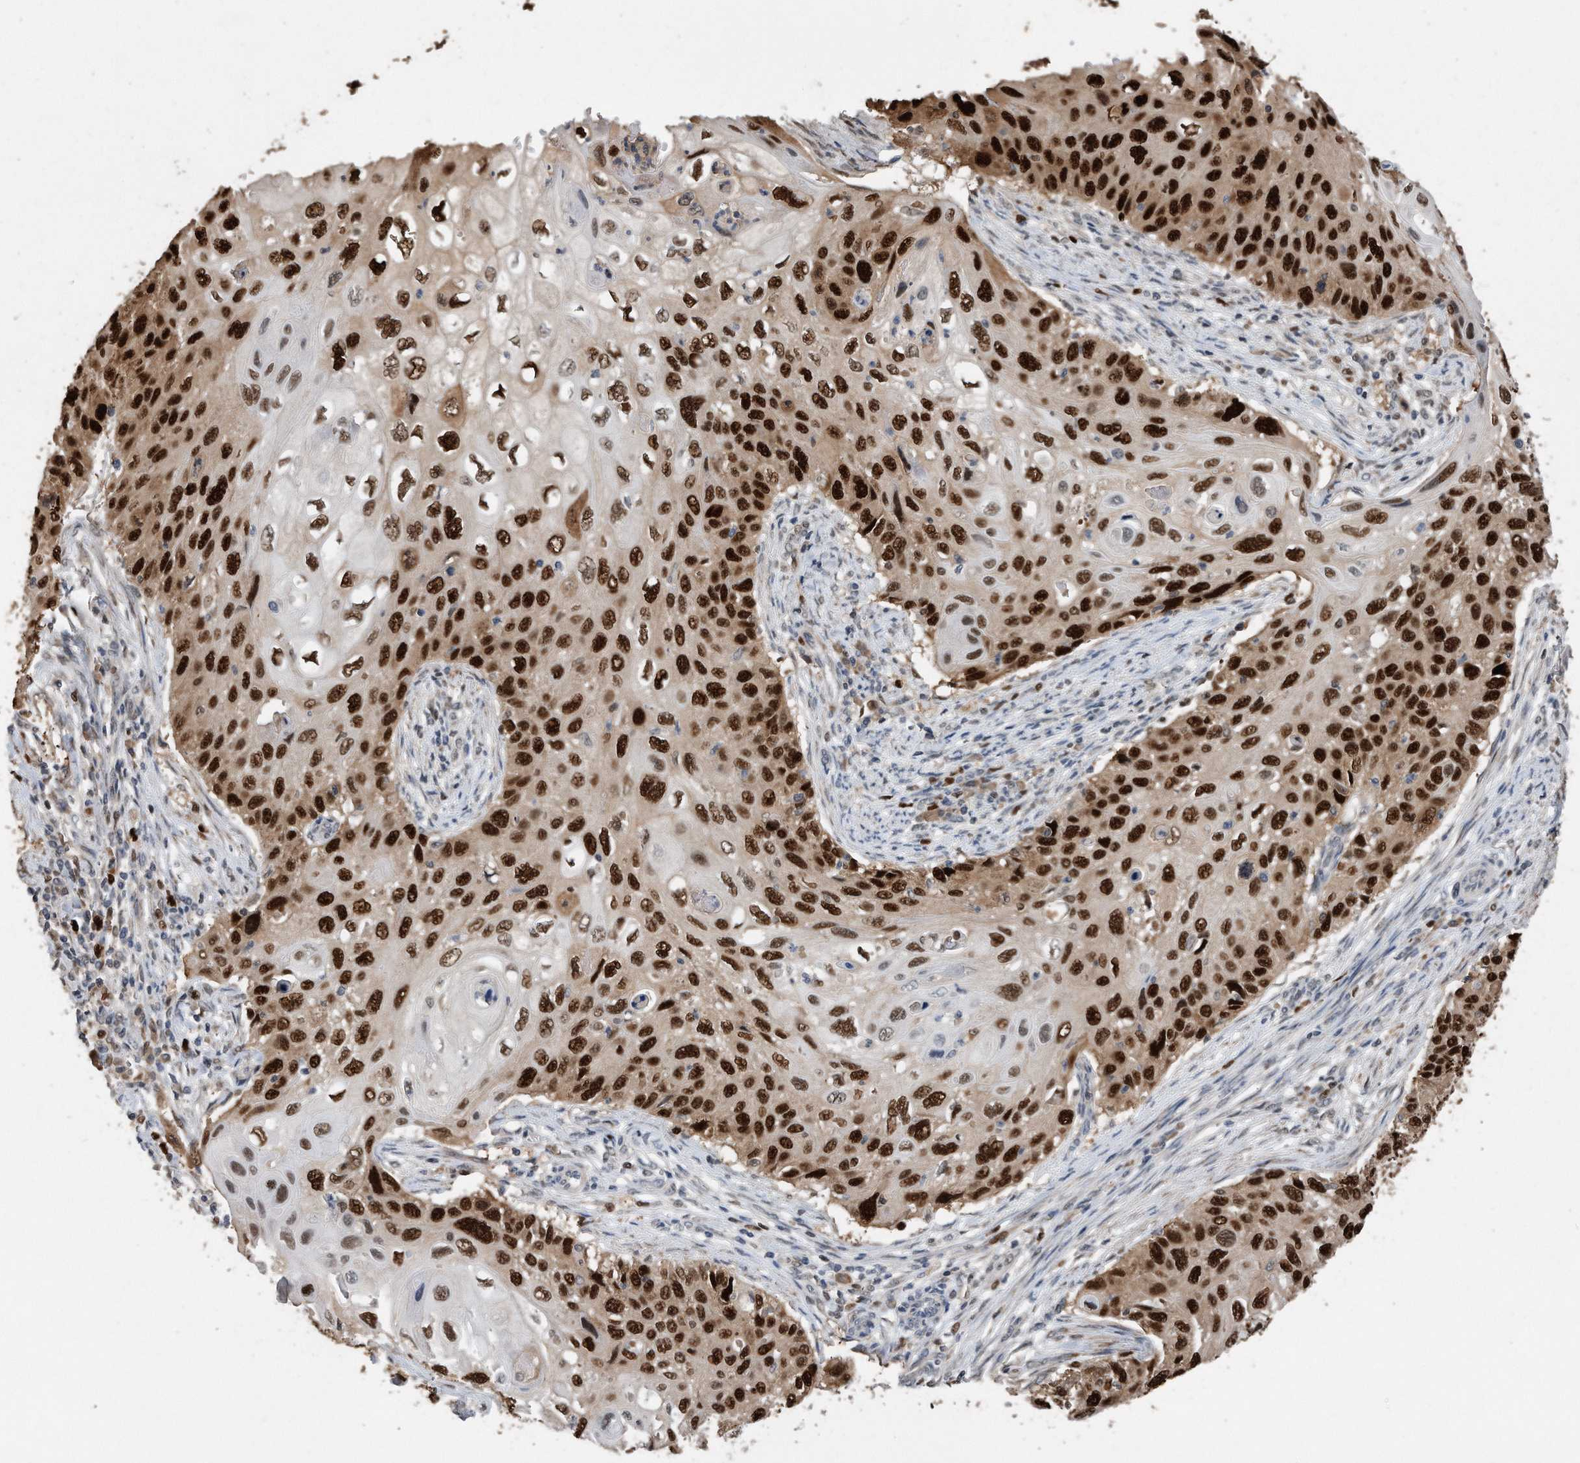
{"staining": {"intensity": "strong", "quantity": ">75%", "location": "nuclear"}, "tissue": "cervical cancer", "cell_type": "Tumor cells", "image_type": "cancer", "snomed": [{"axis": "morphology", "description": "Squamous cell carcinoma, NOS"}, {"axis": "topography", "description": "Cervix"}], "caption": "DAB (3,3'-diaminobenzidine) immunohistochemical staining of human squamous cell carcinoma (cervical) exhibits strong nuclear protein staining in approximately >75% of tumor cells. The staining was performed using DAB, with brown indicating positive protein expression. Nuclei are stained blue with hematoxylin.", "gene": "PCNA", "patient": {"sex": "female", "age": 70}}